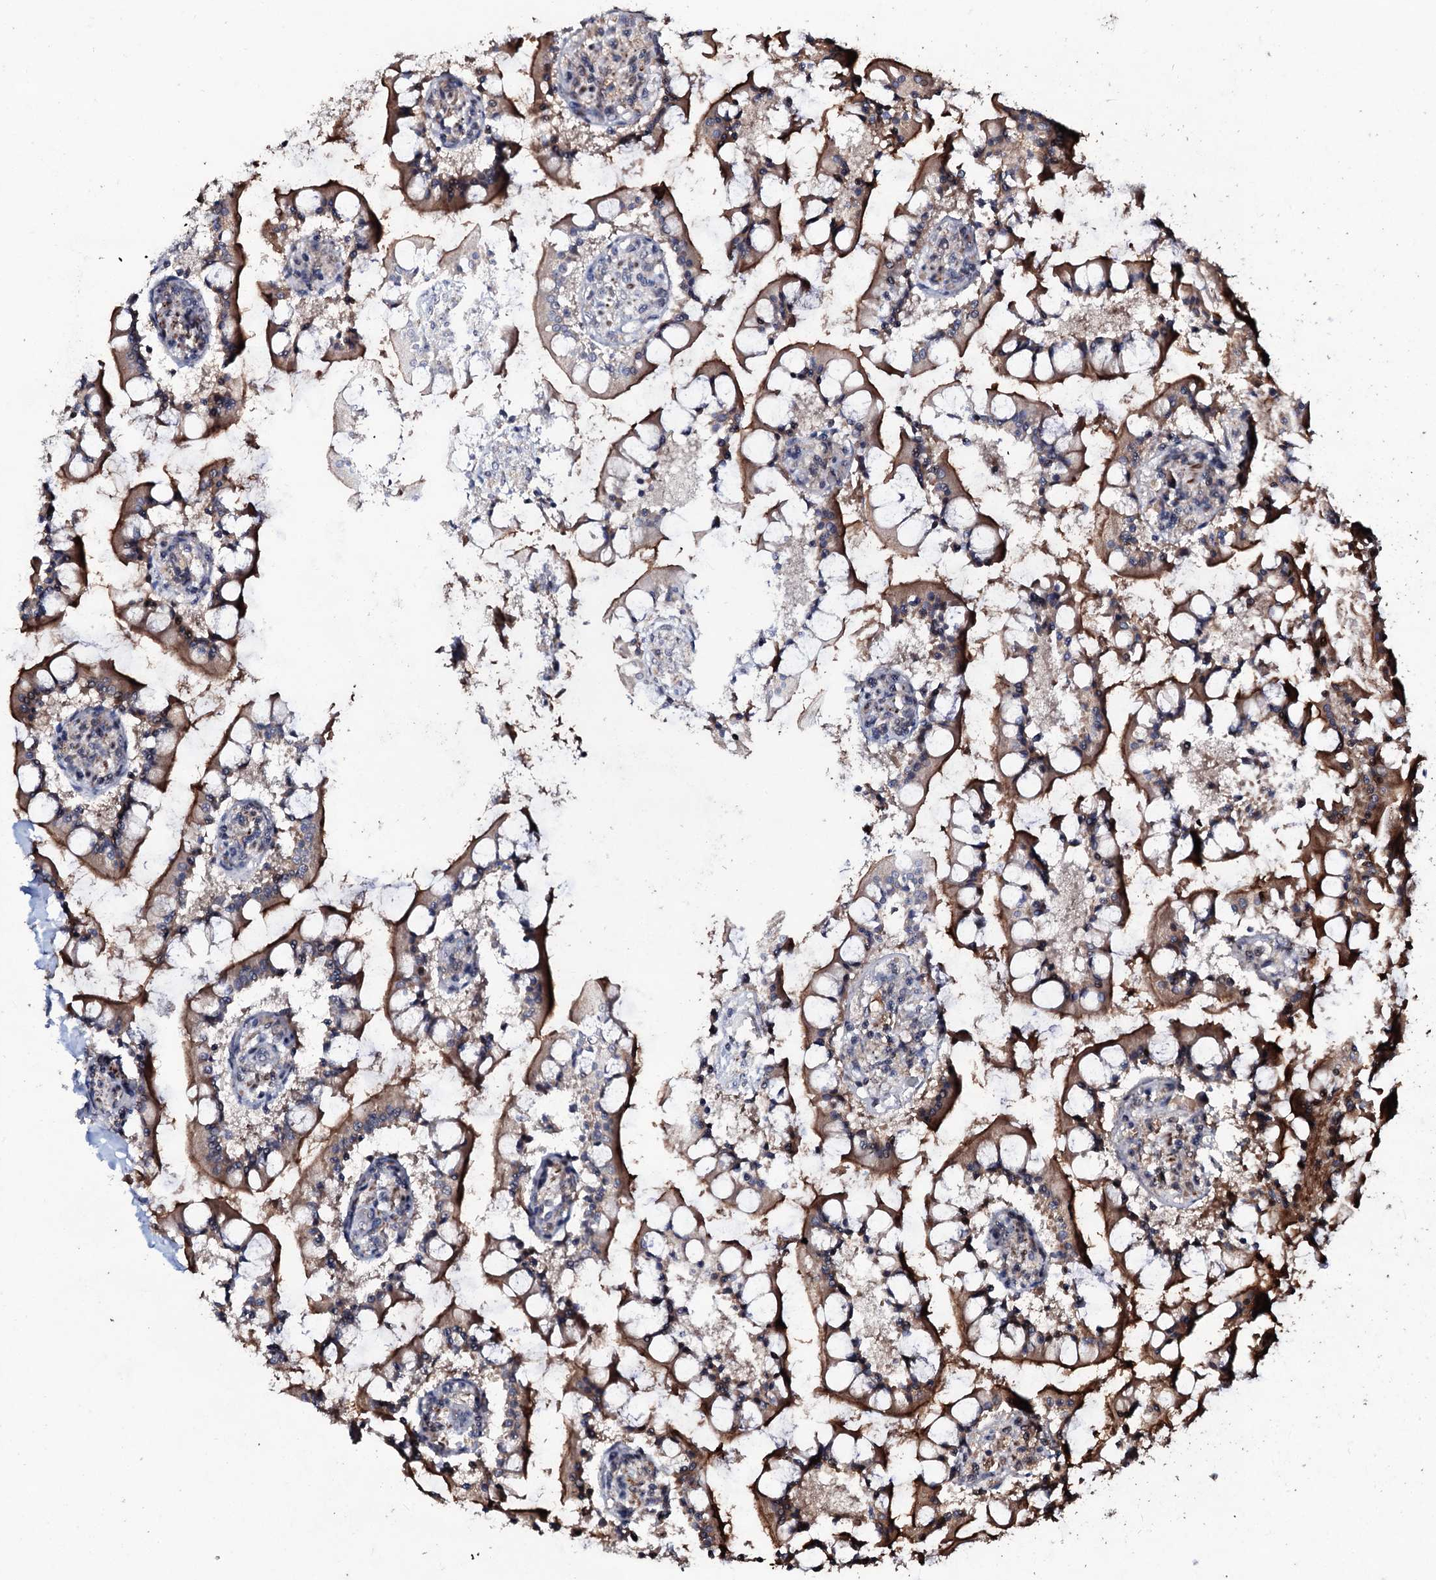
{"staining": {"intensity": "moderate", "quantity": ">75%", "location": "cytoplasmic/membranous"}, "tissue": "small intestine", "cell_type": "Glandular cells", "image_type": "normal", "snomed": [{"axis": "morphology", "description": "Normal tissue, NOS"}, {"axis": "topography", "description": "Small intestine"}], "caption": "Immunohistochemistry (IHC) image of unremarkable small intestine stained for a protein (brown), which reveals medium levels of moderate cytoplasmic/membranous staining in approximately >75% of glandular cells.", "gene": "SUPT7L", "patient": {"sex": "male", "age": 52}}